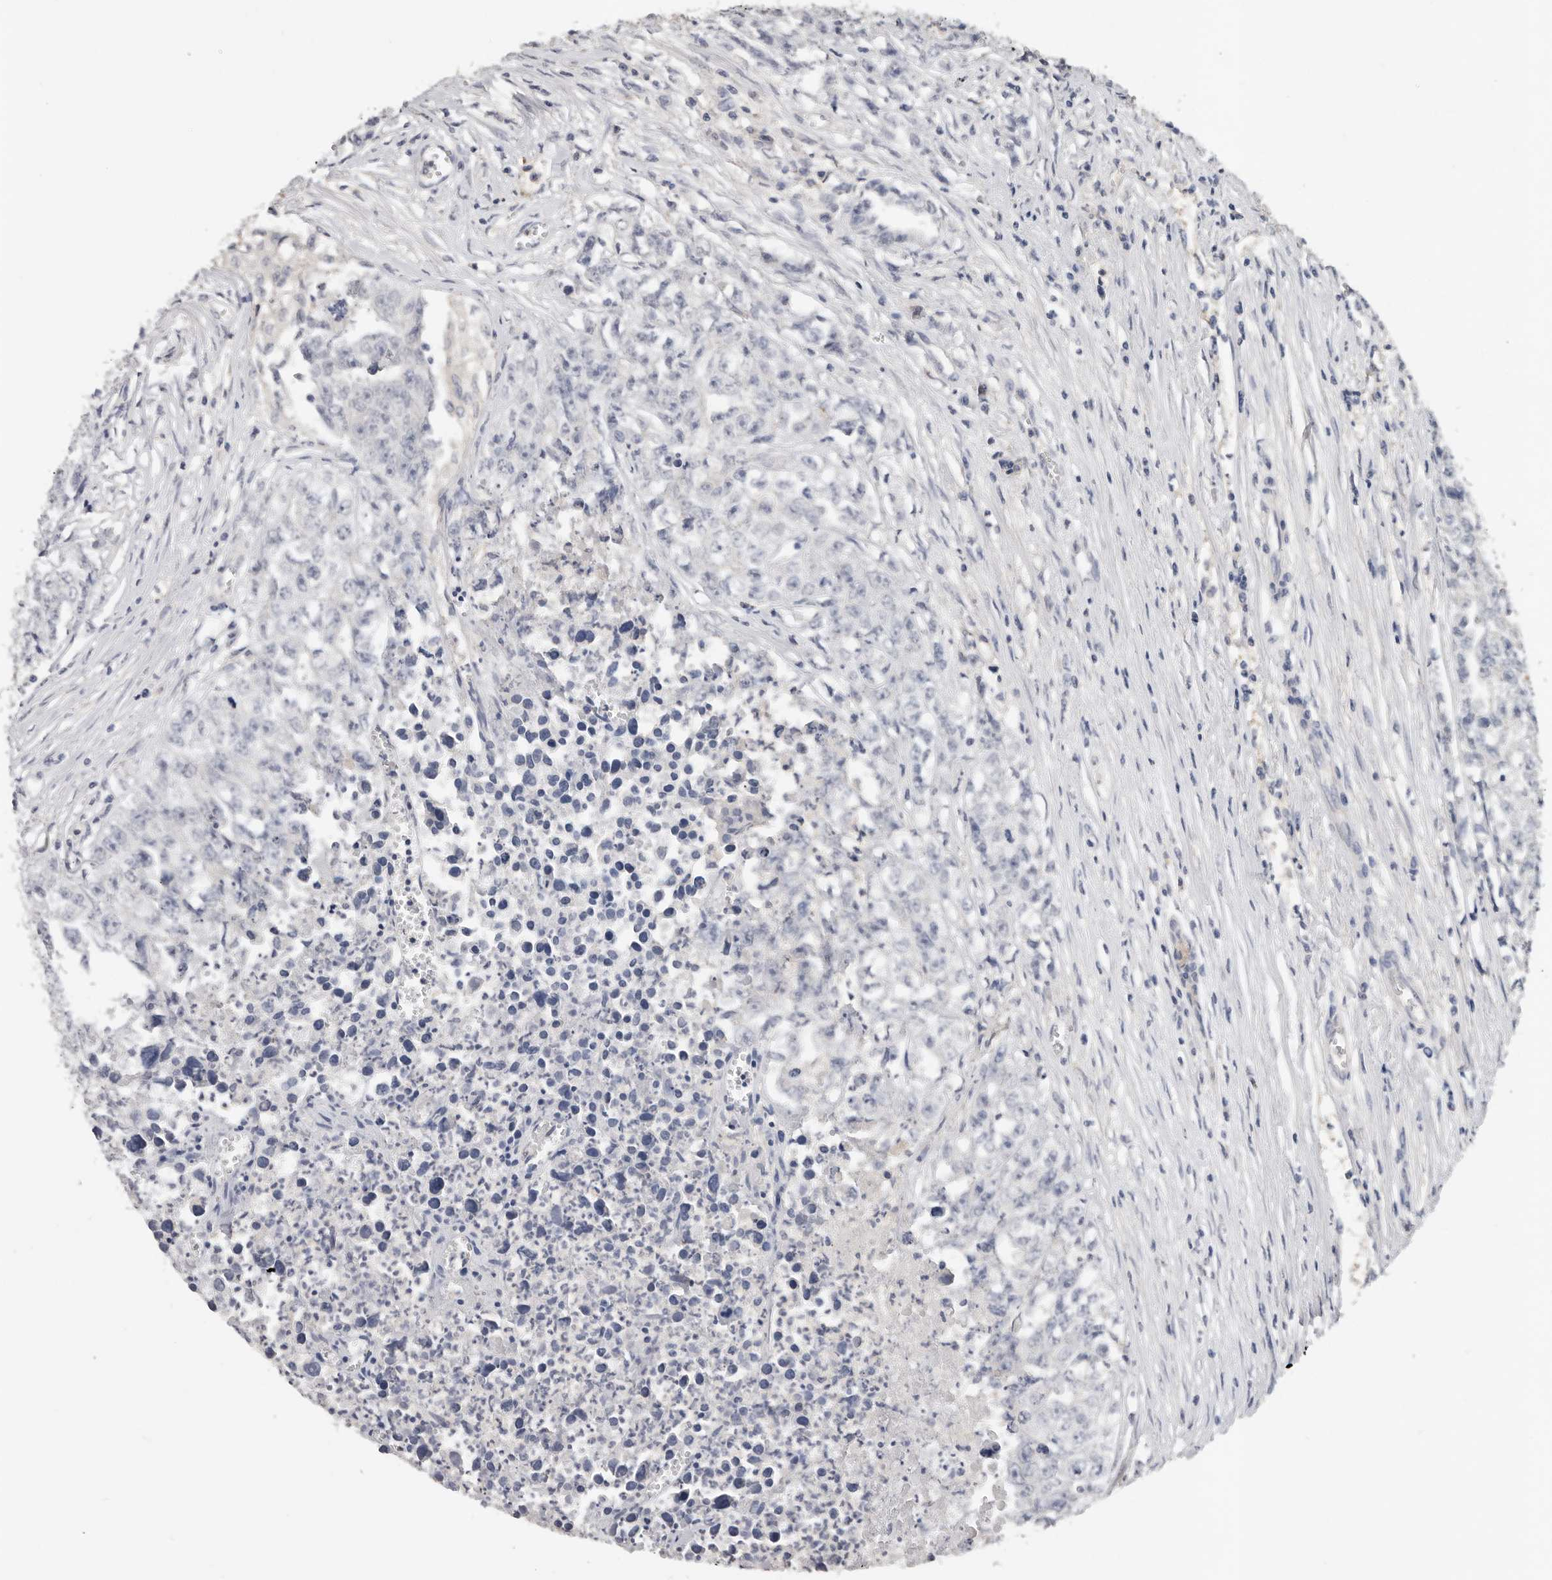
{"staining": {"intensity": "negative", "quantity": "none", "location": "none"}, "tissue": "testis cancer", "cell_type": "Tumor cells", "image_type": "cancer", "snomed": [{"axis": "morphology", "description": "Seminoma, NOS"}, {"axis": "morphology", "description": "Carcinoma, Embryonal, NOS"}, {"axis": "topography", "description": "Testis"}], "caption": "A high-resolution photomicrograph shows IHC staining of embryonal carcinoma (testis), which demonstrates no significant positivity in tumor cells.", "gene": "WDTC1", "patient": {"sex": "male", "age": 43}}